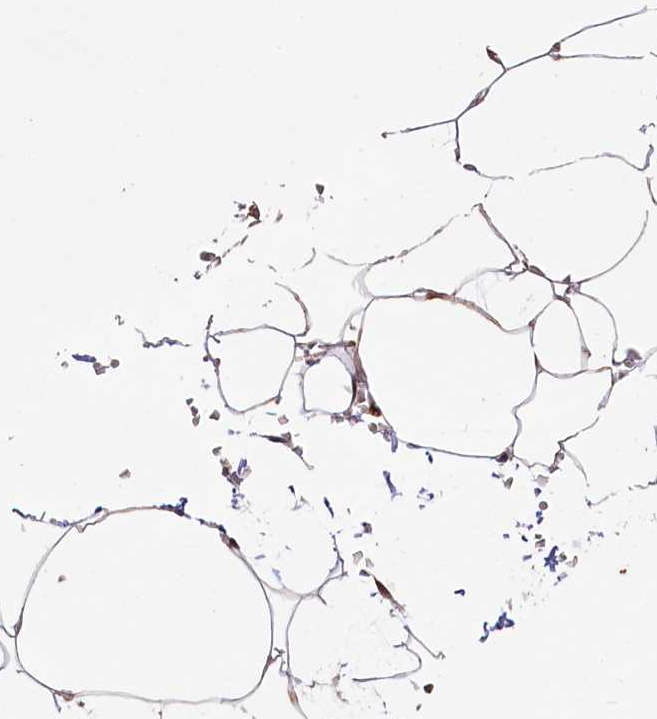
{"staining": {"intensity": "moderate", "quantity": ">75%", "location": "nuclear"}, "tissue": "adipose tissue", "cell_type": "Adipocytes", "image_type": "normal", "snomed": [{"axis": "morphology", "description": "Normal tissue, NOS"}, {"axis": "topography", "description": "Gallbladder"}, {"axis": "topography", "description": "Peripheral nerve tissue"}], "caption": "Immunohistochemical staining of unremarkable human adipose tissue reveals moderate nuclear protein positivity in about >75% of adipocytes. The staining was performed using DAB (3,3'-diaminobenzidine) to visualize the protein expression in brown, while the nuclei were stained in blue with hematoxylin (Magnification: 20x).", "gene": "PHAF1", "patient": {"sex": "male", "age": 38}}